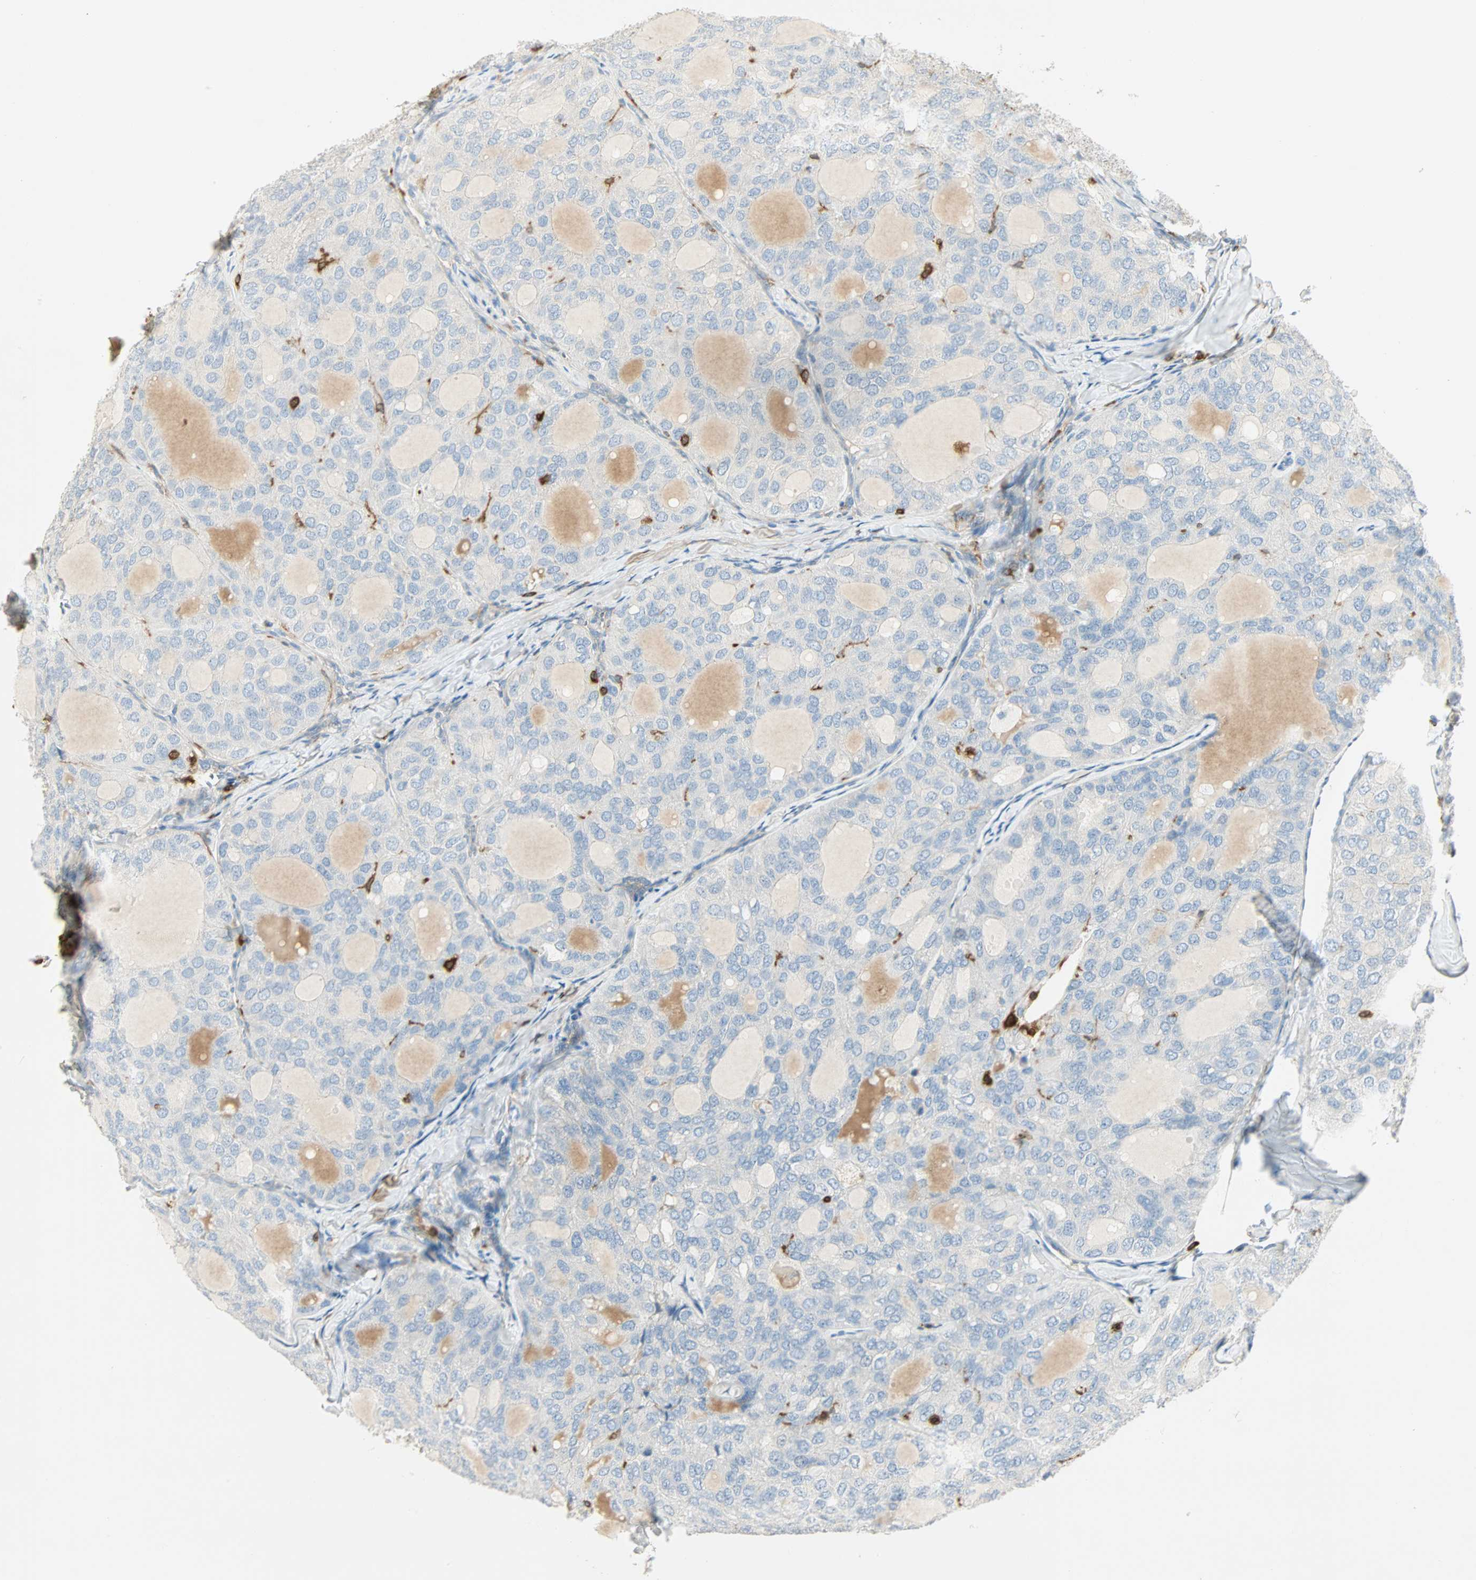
{"staining": {"intensity": "negative", "quantity": "none", "location": "none"}, "tissue": "thyroid cancer", "cell_type": "Tumor cells", "image_type": "cancer", "snomed": [{"axis": "morphology", "description": "Follicular adenoma carcinoma, NOS"}, {"axis": "topography", "description": "Thyroid gland"}], "caption": "This is a histopathology image of IHC staining of thyroid follicular adenoma carcinoma, which shows no expression in tumor cells.", "gene": "FMNL1", "patient": {"sex": "male", "age": 75}}